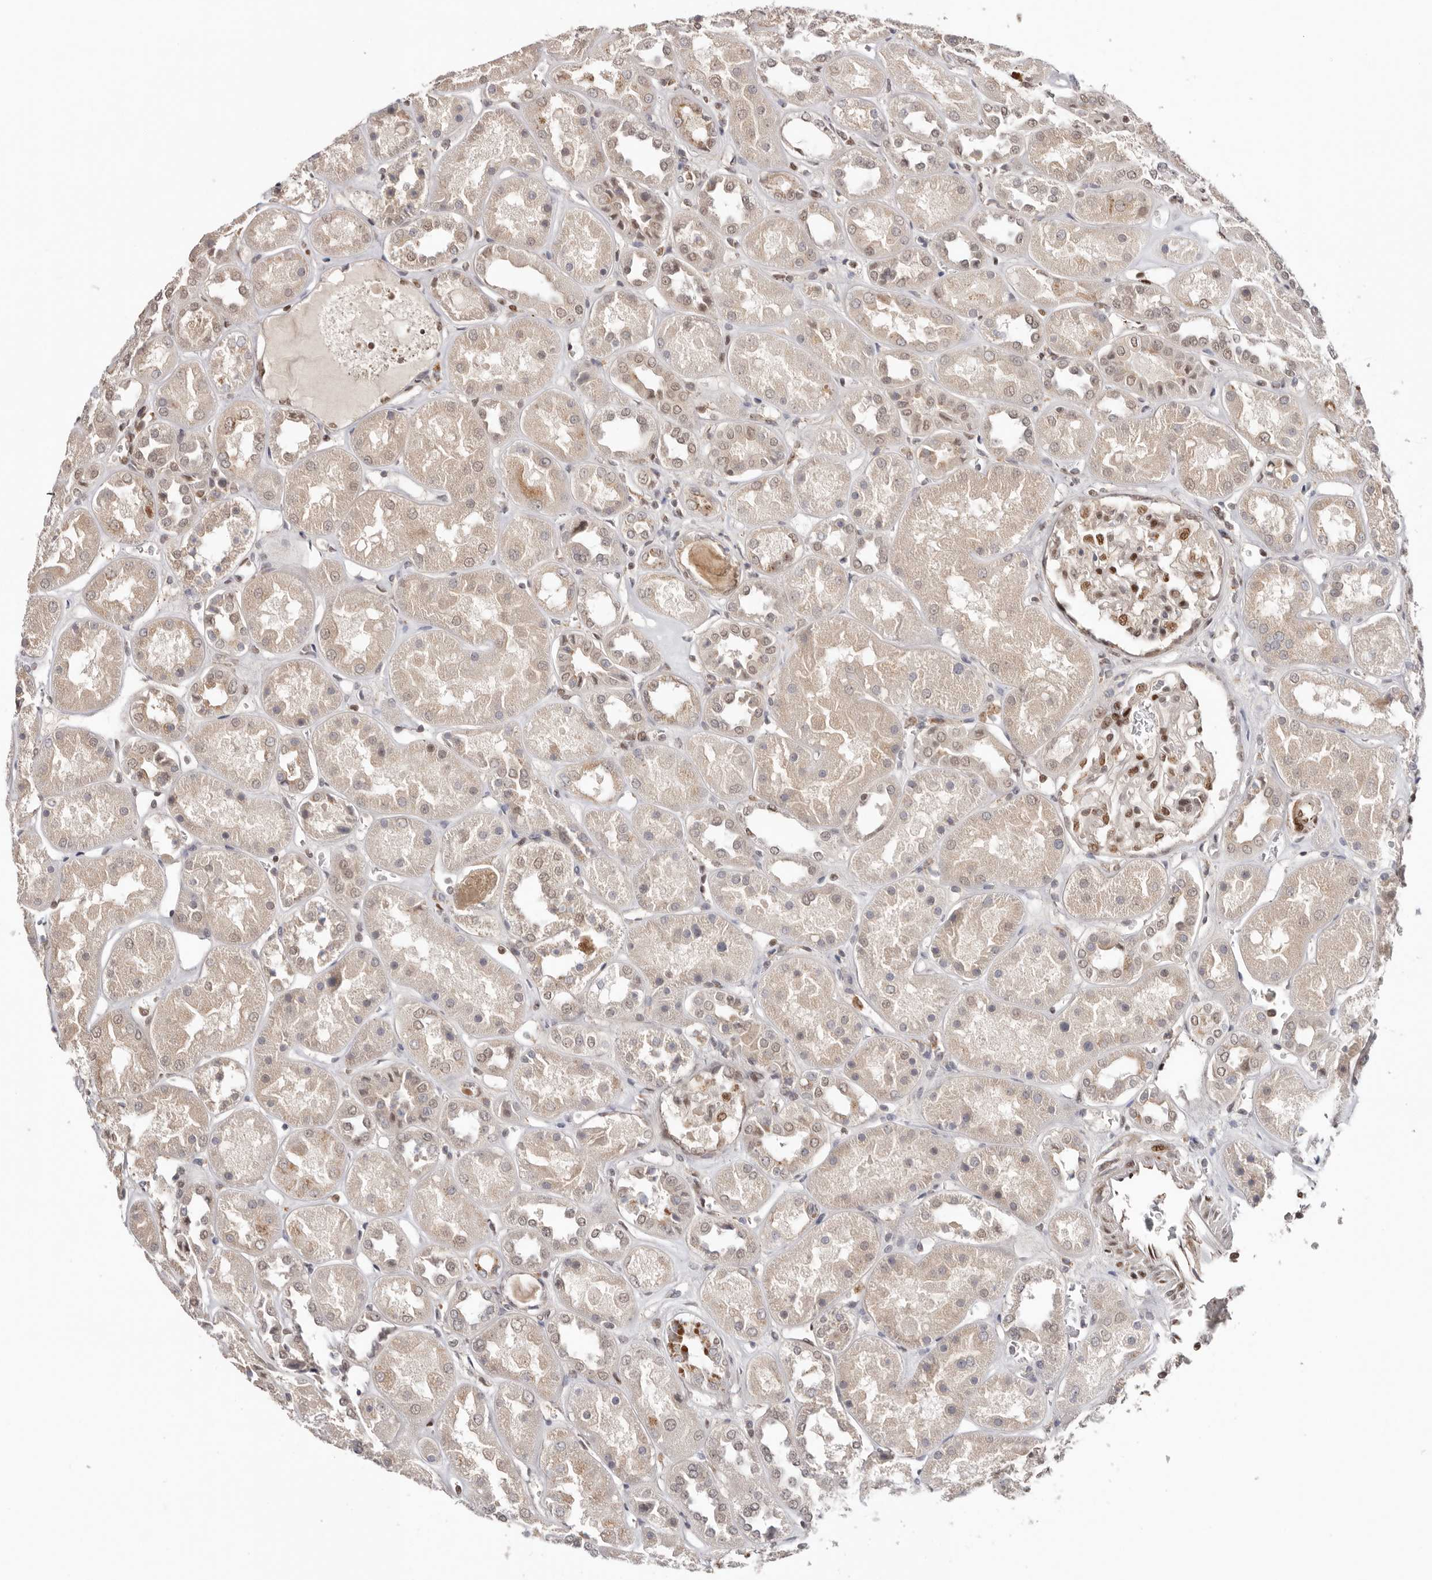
{"staining": {"intensity": "moderate", "quantity": ">75%", "location": "nuclear"}, "tissue": "kidney", "cell_type": "Cells in glomeruli", "image_type": "normal", "snomed": [{"axis": "morphology", "description": "Normal tissue, NOS"}, {"axis": "topography", "description": "Kidney"}], "caption": "Immunohistochemistry micrograph of benign human kidney stained for a protein (brown), which exhibits medium levels of moderate nuclear staining in about >75% of cells in glomeruli.", "gene": "SMAD7", "patient": {"sex": "male", "age": 70}}